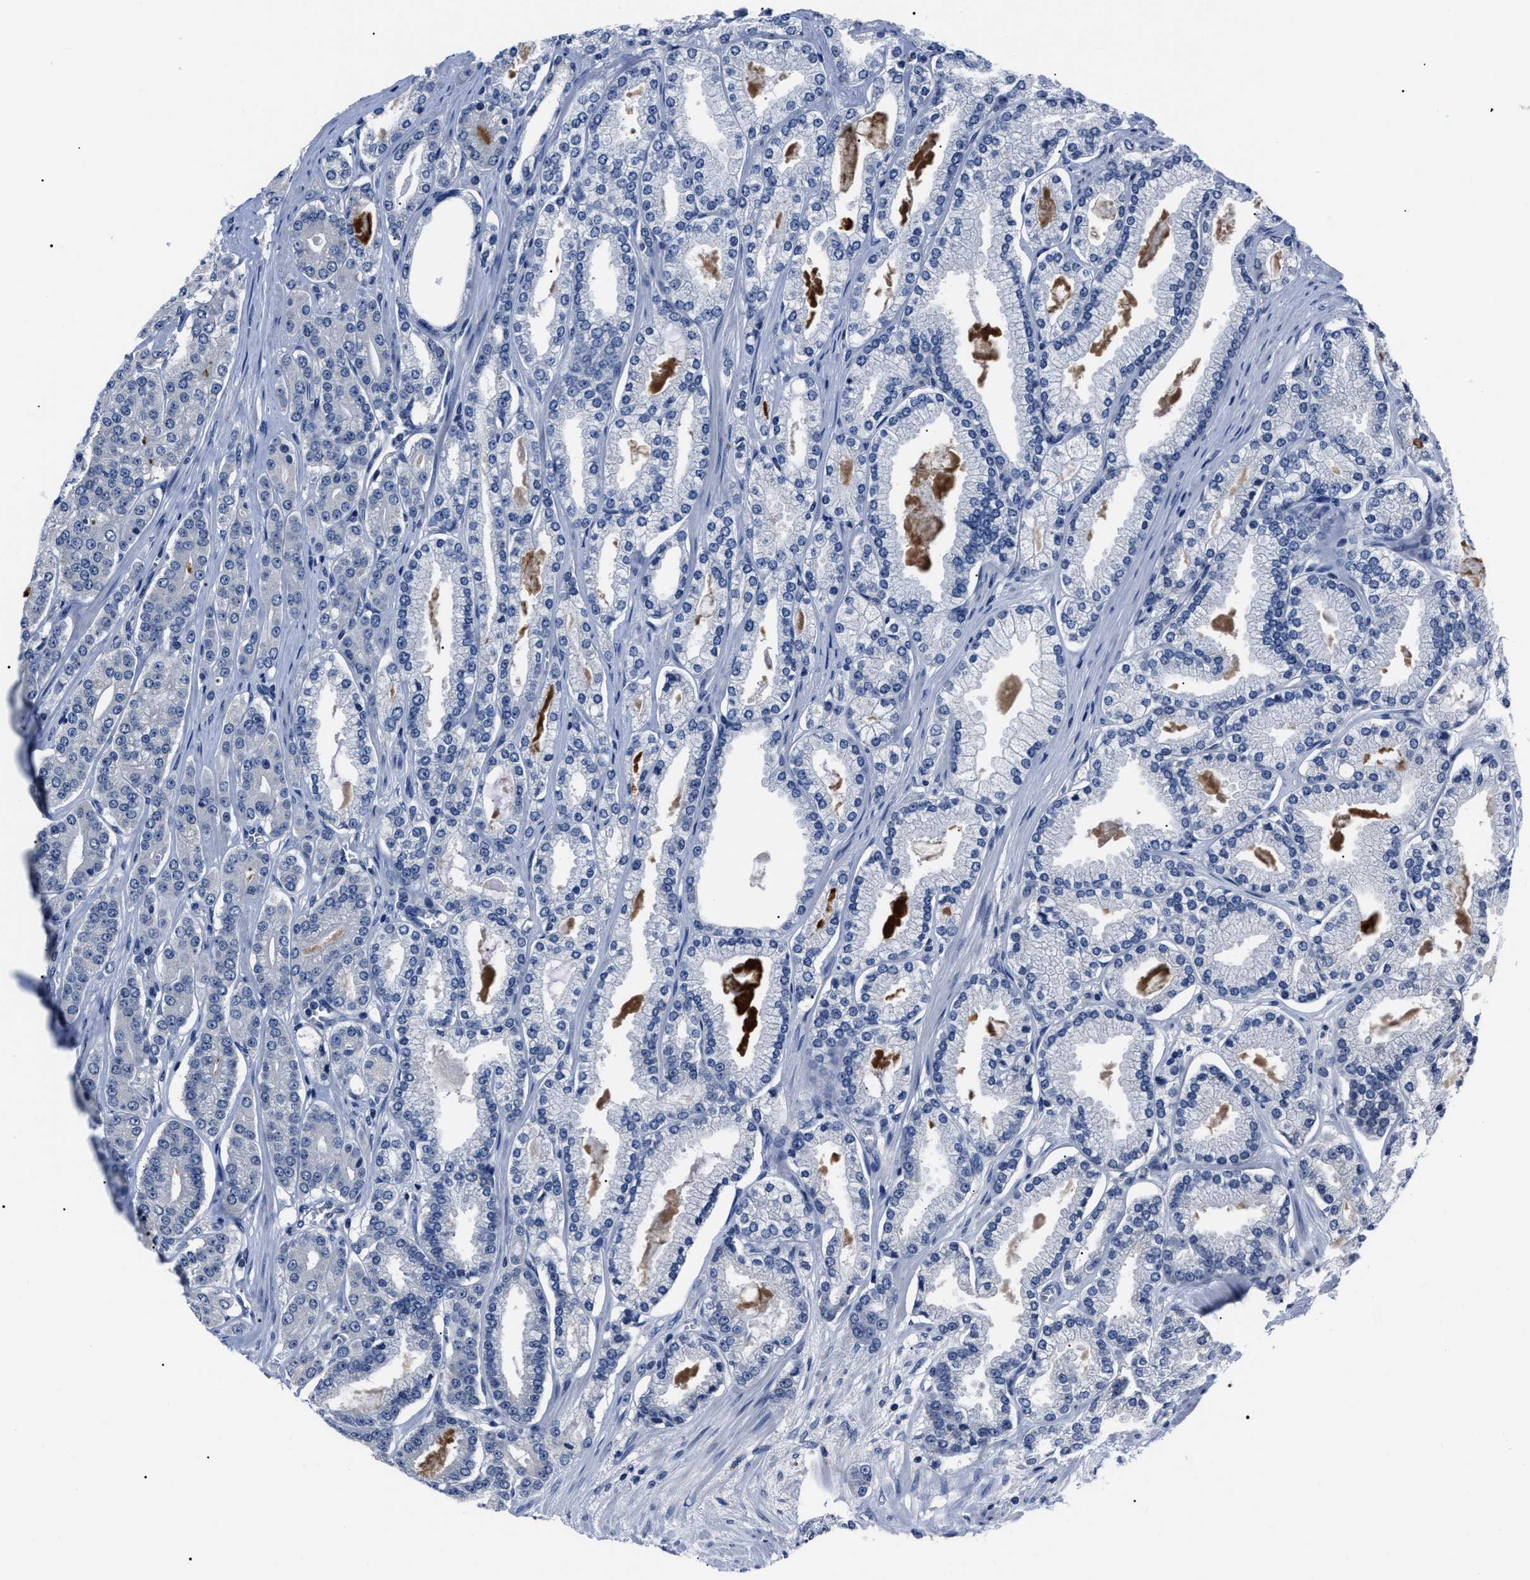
{"staining": {"intensity": "negative", "quantity": "none", "location": "none"}, "tissue": "prostate cancer", "cell_type": "Tumor cells", "image_type": "cancer", "snomed": [{"axis": "morphology", "description": "Adenocarcinoma, High grade"}, {"axis": "topography", "description": "Prostate"}], "caption": "Tumor cells show no significant expression in high-grade adenocarcinoma (prostate). (DAB immunohistochemistry (IHC) visualized using brightfield microscopy, high magnification).", "gene": "LRWD1", "patient": {"sex": "male", "age": 71}}